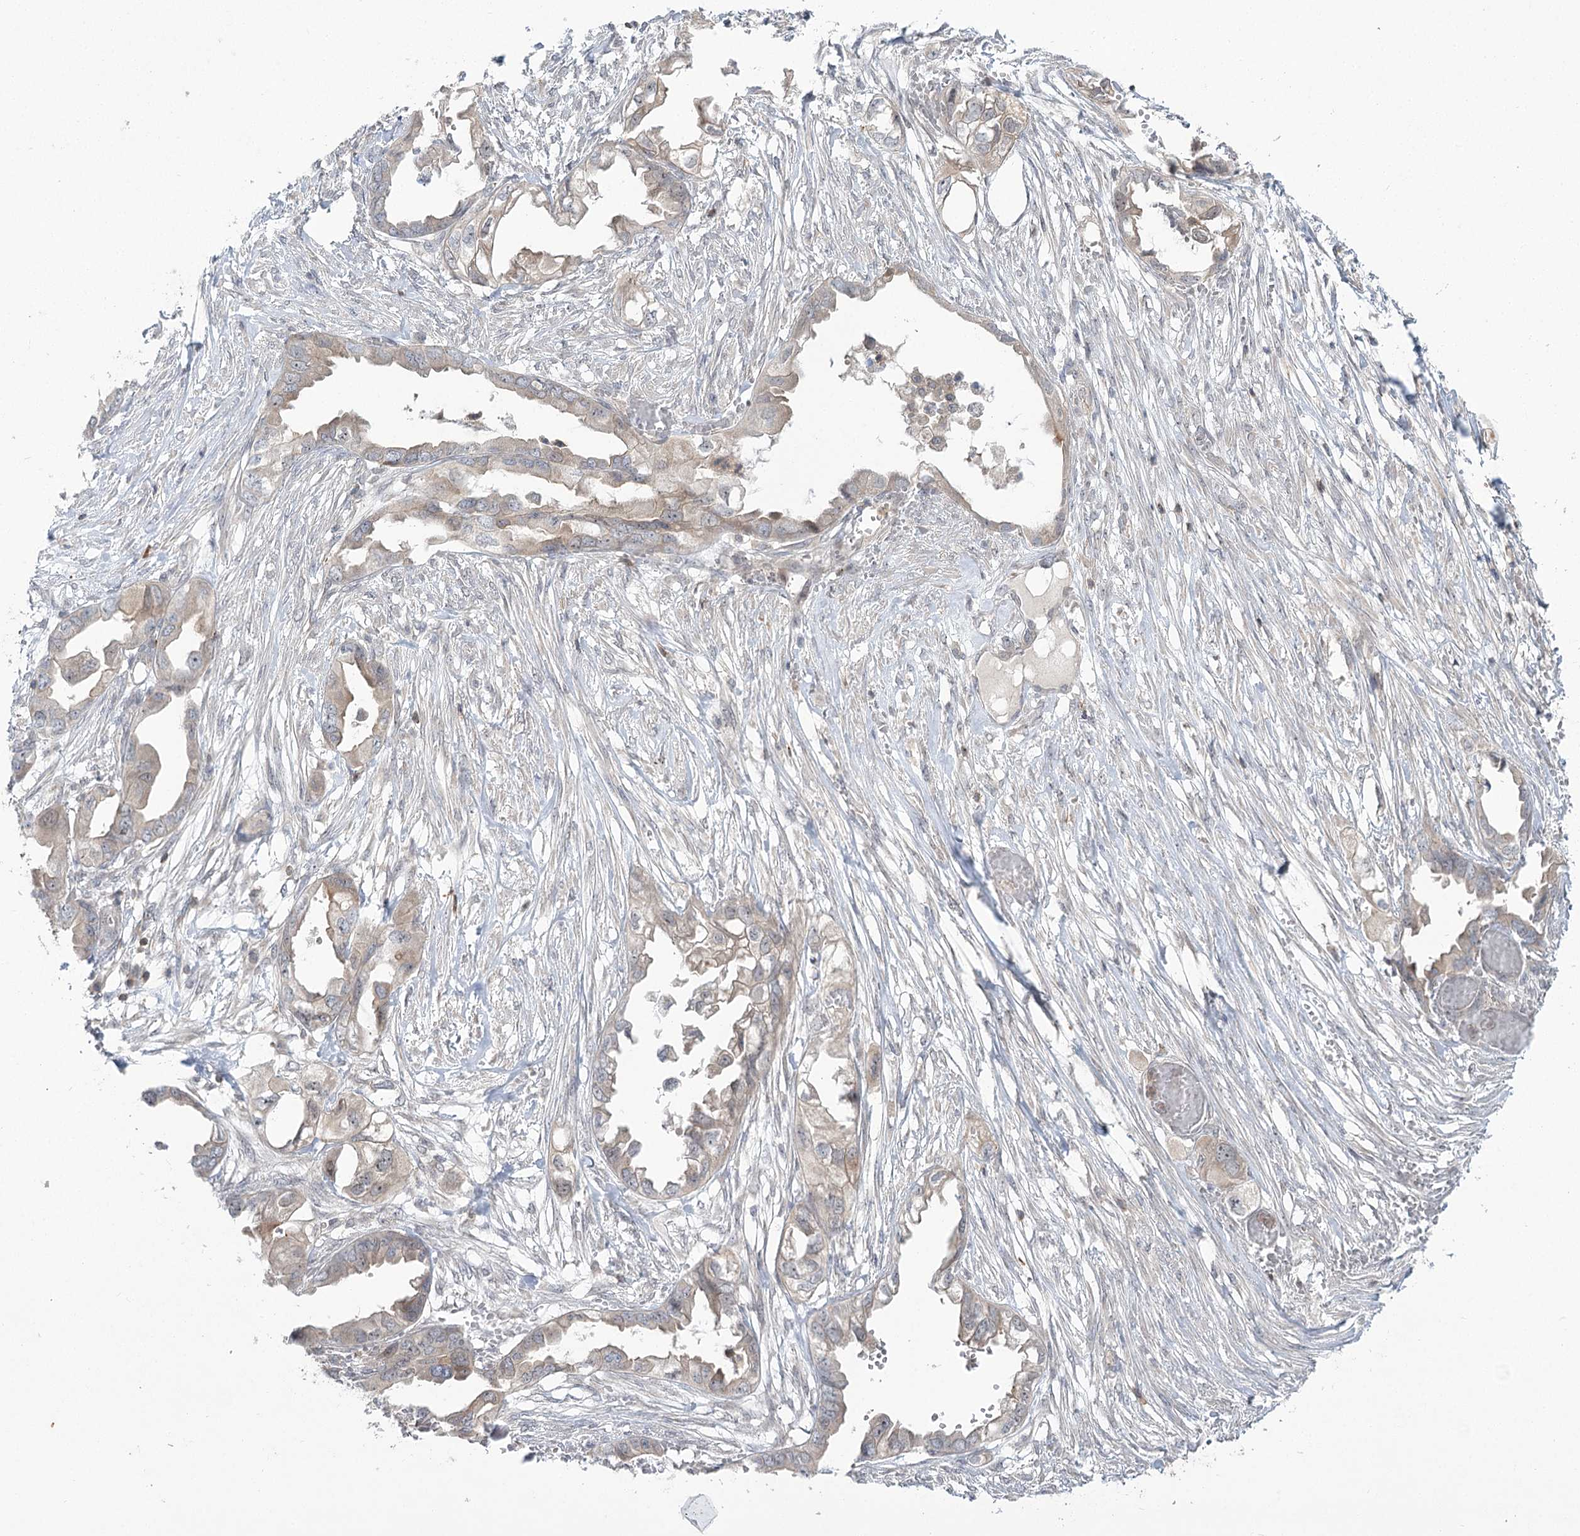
{"staining": {"intensity": "negative", "quantity": "none", "location": "none"}, "tissue": "endometrial cancer", "cell_type": "Tumor cells", "image_type": "cancer", "snomed": [{"axis": "morphology", "description": "Adenocarcinoma, NOS"}, {"axis": "morphology", "description": "Adenocarcinoma, metastatic, NOS"}, {"axis": "topography", "description": "Adipose tissue"}, {"axis": "topography", "description": "Endometrium"}], "caption": "Histopathology image shows no protein positivity in tumor cells of endometrial cancer tissue.", "gene": "SYTL1", "patient": {"sex": "female", "age": 67}}